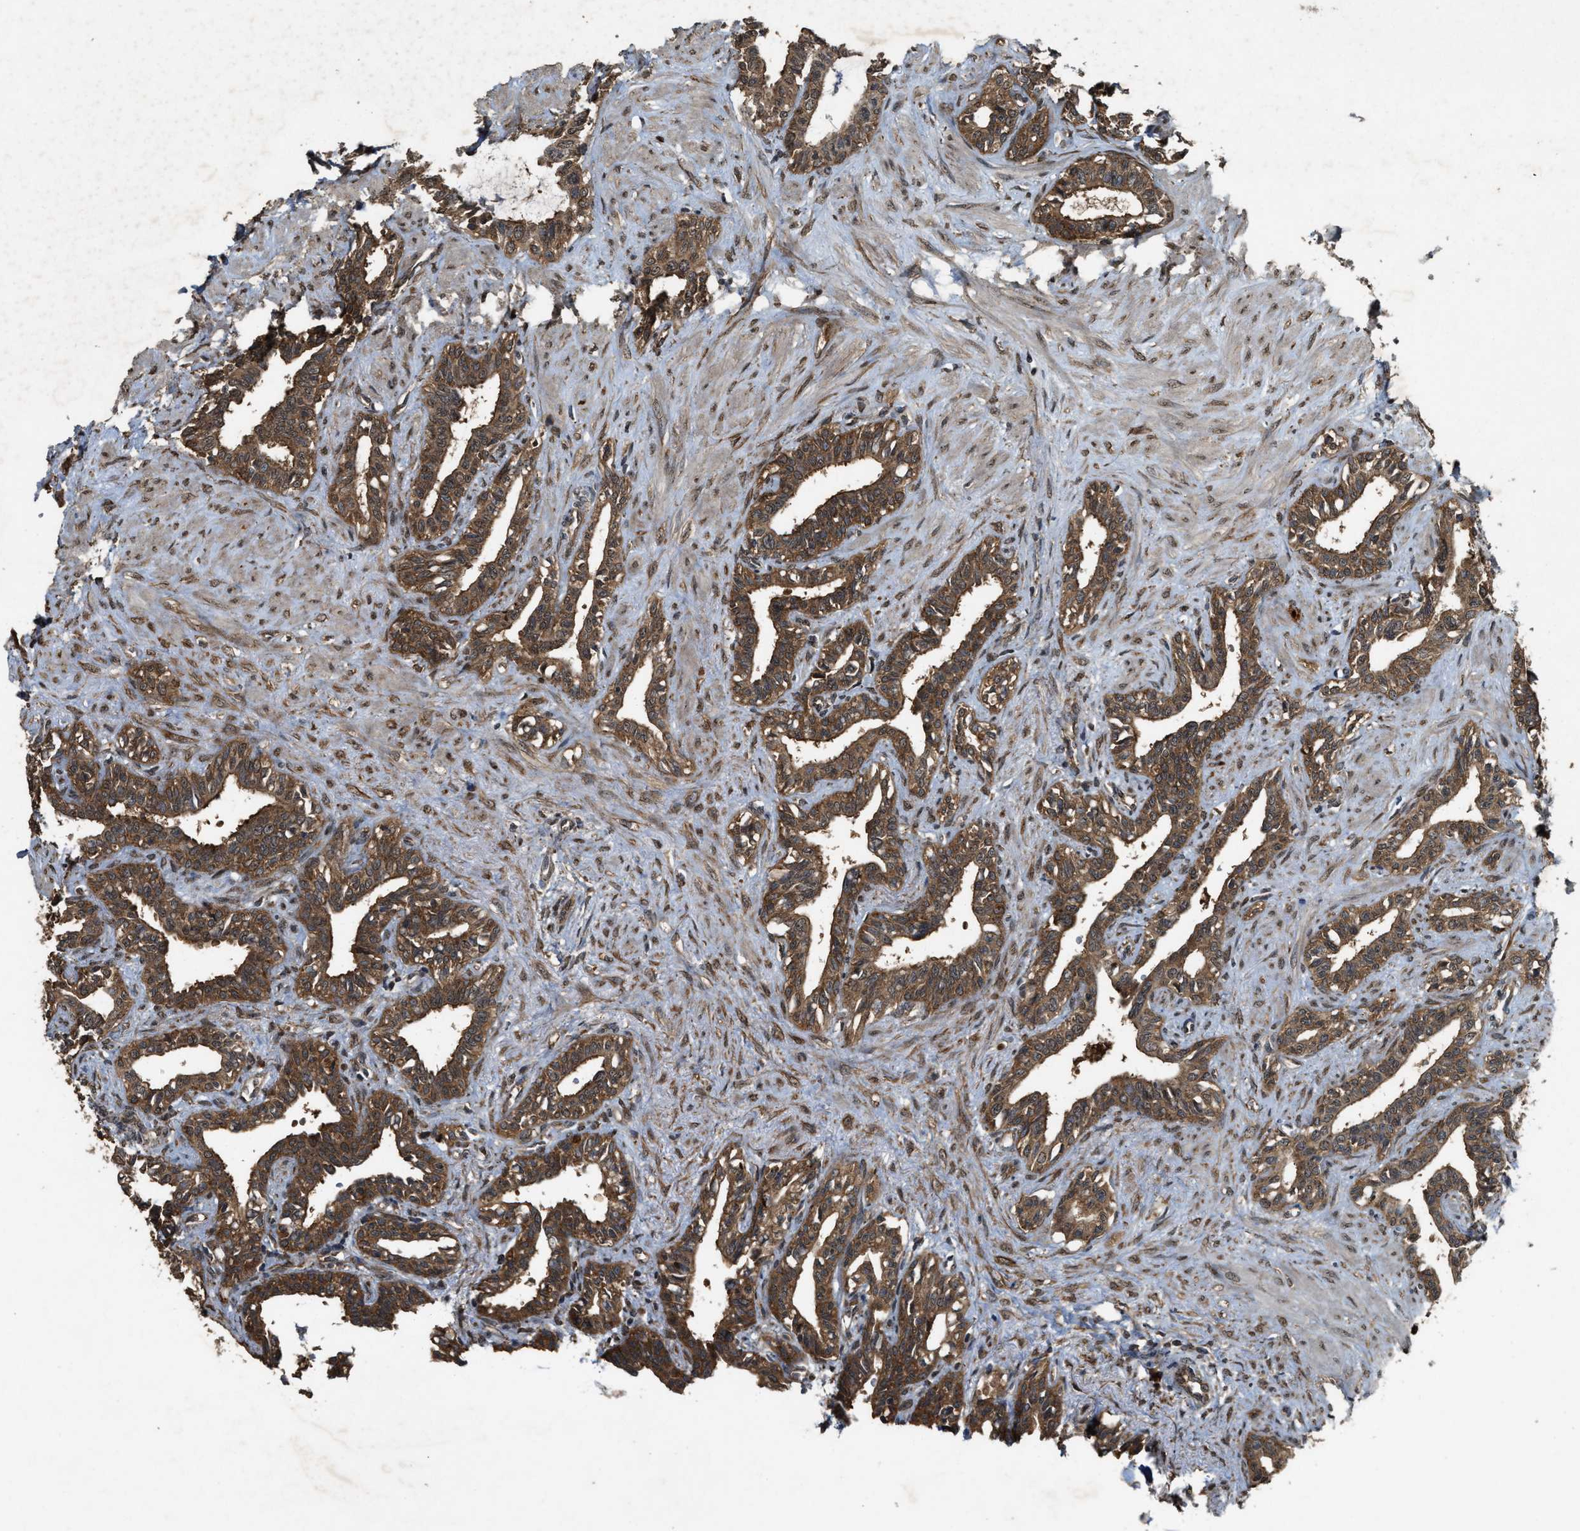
{"staining": {"intensity": "moderate", "quantity": ">75%", "location": "cytoplasmic/membranous"}, "tissue": "seminal vesicle", "cell_type": "Glandular cells", "image_type": "normal", "snomed": [{"axis": "morphology", "description": "Normal tissue, NOS"}, {"axis": "morphology", "description": "Adenocarcinoma, High grade"}, {"axis": "topography", "description": "Prostate"}, {"axis": "topography", "description": "Seminal veicle"}], "caption": "Immunohistochemistry (IHC) image of normal seminal vesicle: human seminal vesicle stained using immunohistochemistry (IHC) displays medium levels of moderate protein expression localized specifically in the cytoplasmic/membranous of glandular cells, appearing as a cytoplasmic/membranous brown color.", "gene": "ARHGEF5", "patient": {"sex": "male", "age": 55}}